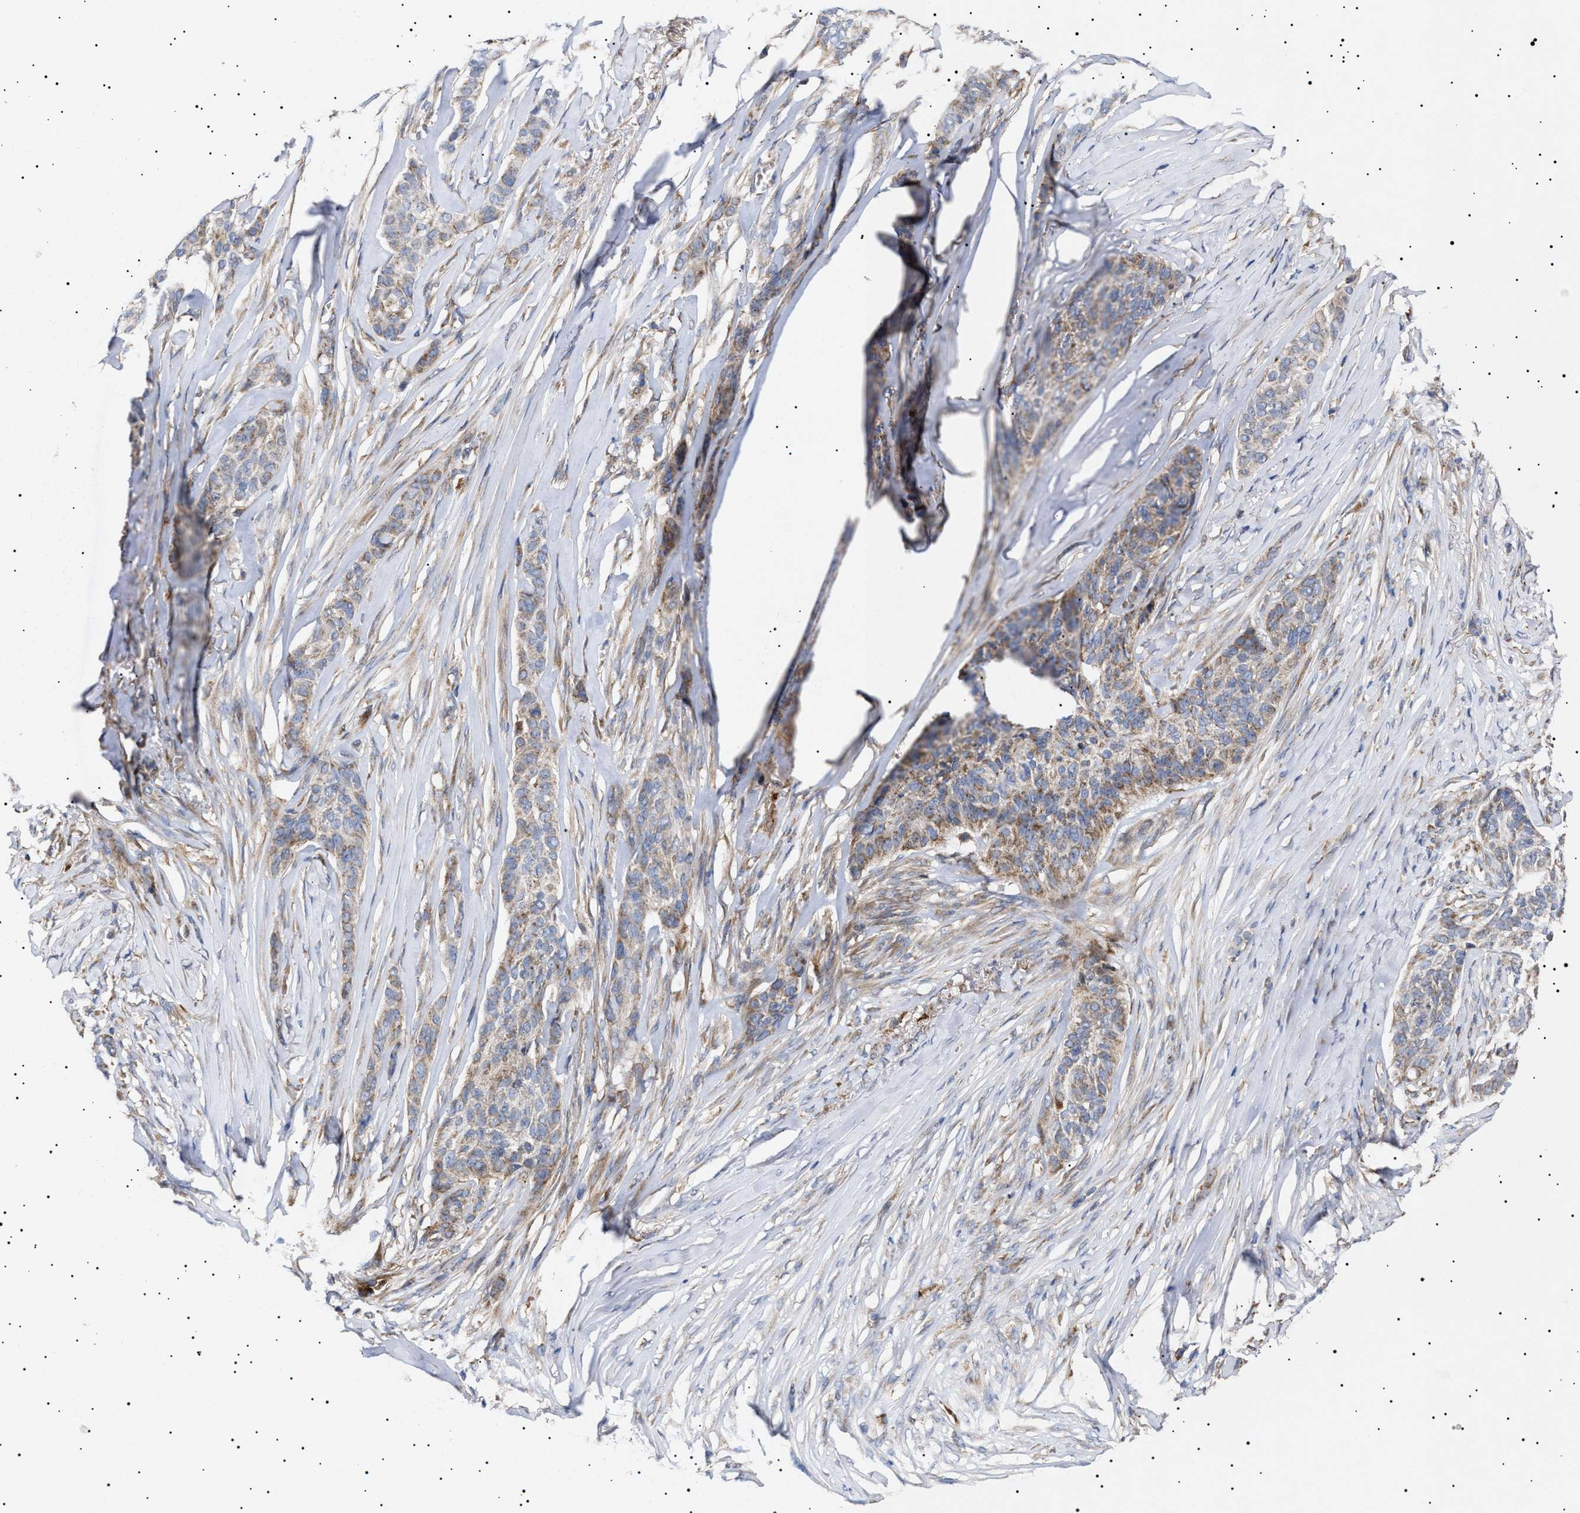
{"staining": {"intensity": "moderate", "quantity": ">75%", "location": "cytoplasmic/membranous"}, "tissue": "skin cancer", "cell_type": "Tumor cells", "image_type": "cancer", "snomed": [{"axis": "morphology", "description": "Basal cell carcinoma"}, {"axis": "topography", "description": "Skin"}], "caption": "Skin cancer (basal cell carcinoma) was stained to show a protein in brown. There is medium levels of moderate cytoplasmic/membranous expression in about >75% of tumor cells.", "gene": "MRPL10", "patient": {"sex": "male", "age": 85}}